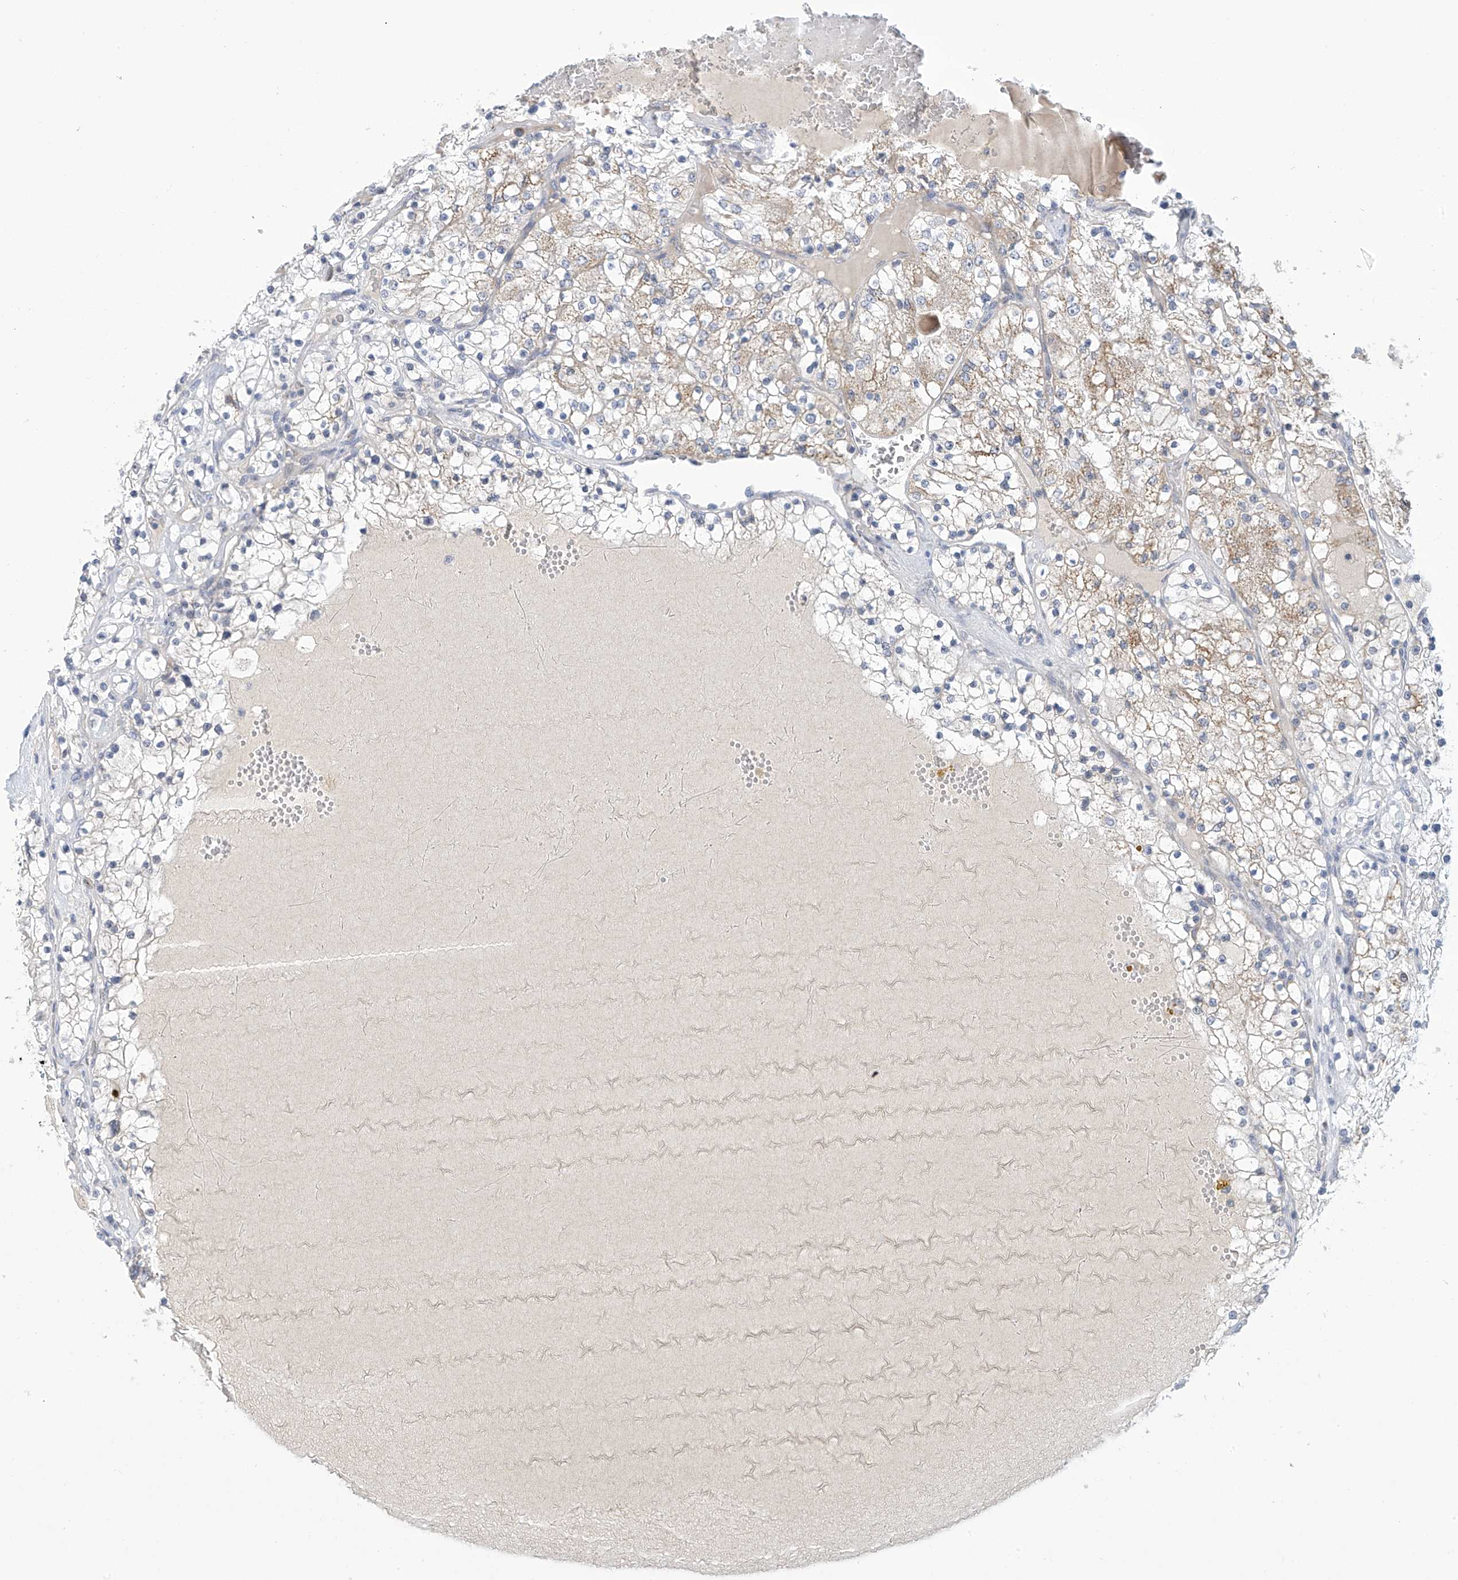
{"staining": {"intensity": "weak", "quantity": "25%-75%", "location": "cytoplasmic/membranous"}, "tissue": "renal cancer", "cell_type": "Tumor cells", "image_type": "cancer", "snomed": [{"axis": "morphology", "description": "Normal tissue, NOS"}, {"axis": "morphology", "description": "Adenocarcinoma, NOS"}, {"axis": "topography", "description": "Kidney"}], "caption": "Protein expression analysis of human adenocarcinoma (renal) reveals weak cytoplasmic/membranous positivity in about 25%-75% of tumor cells. Nuclei are stained in blue.", "gene": "IBA57", "patient": {"sex": "male", "age": 68}}